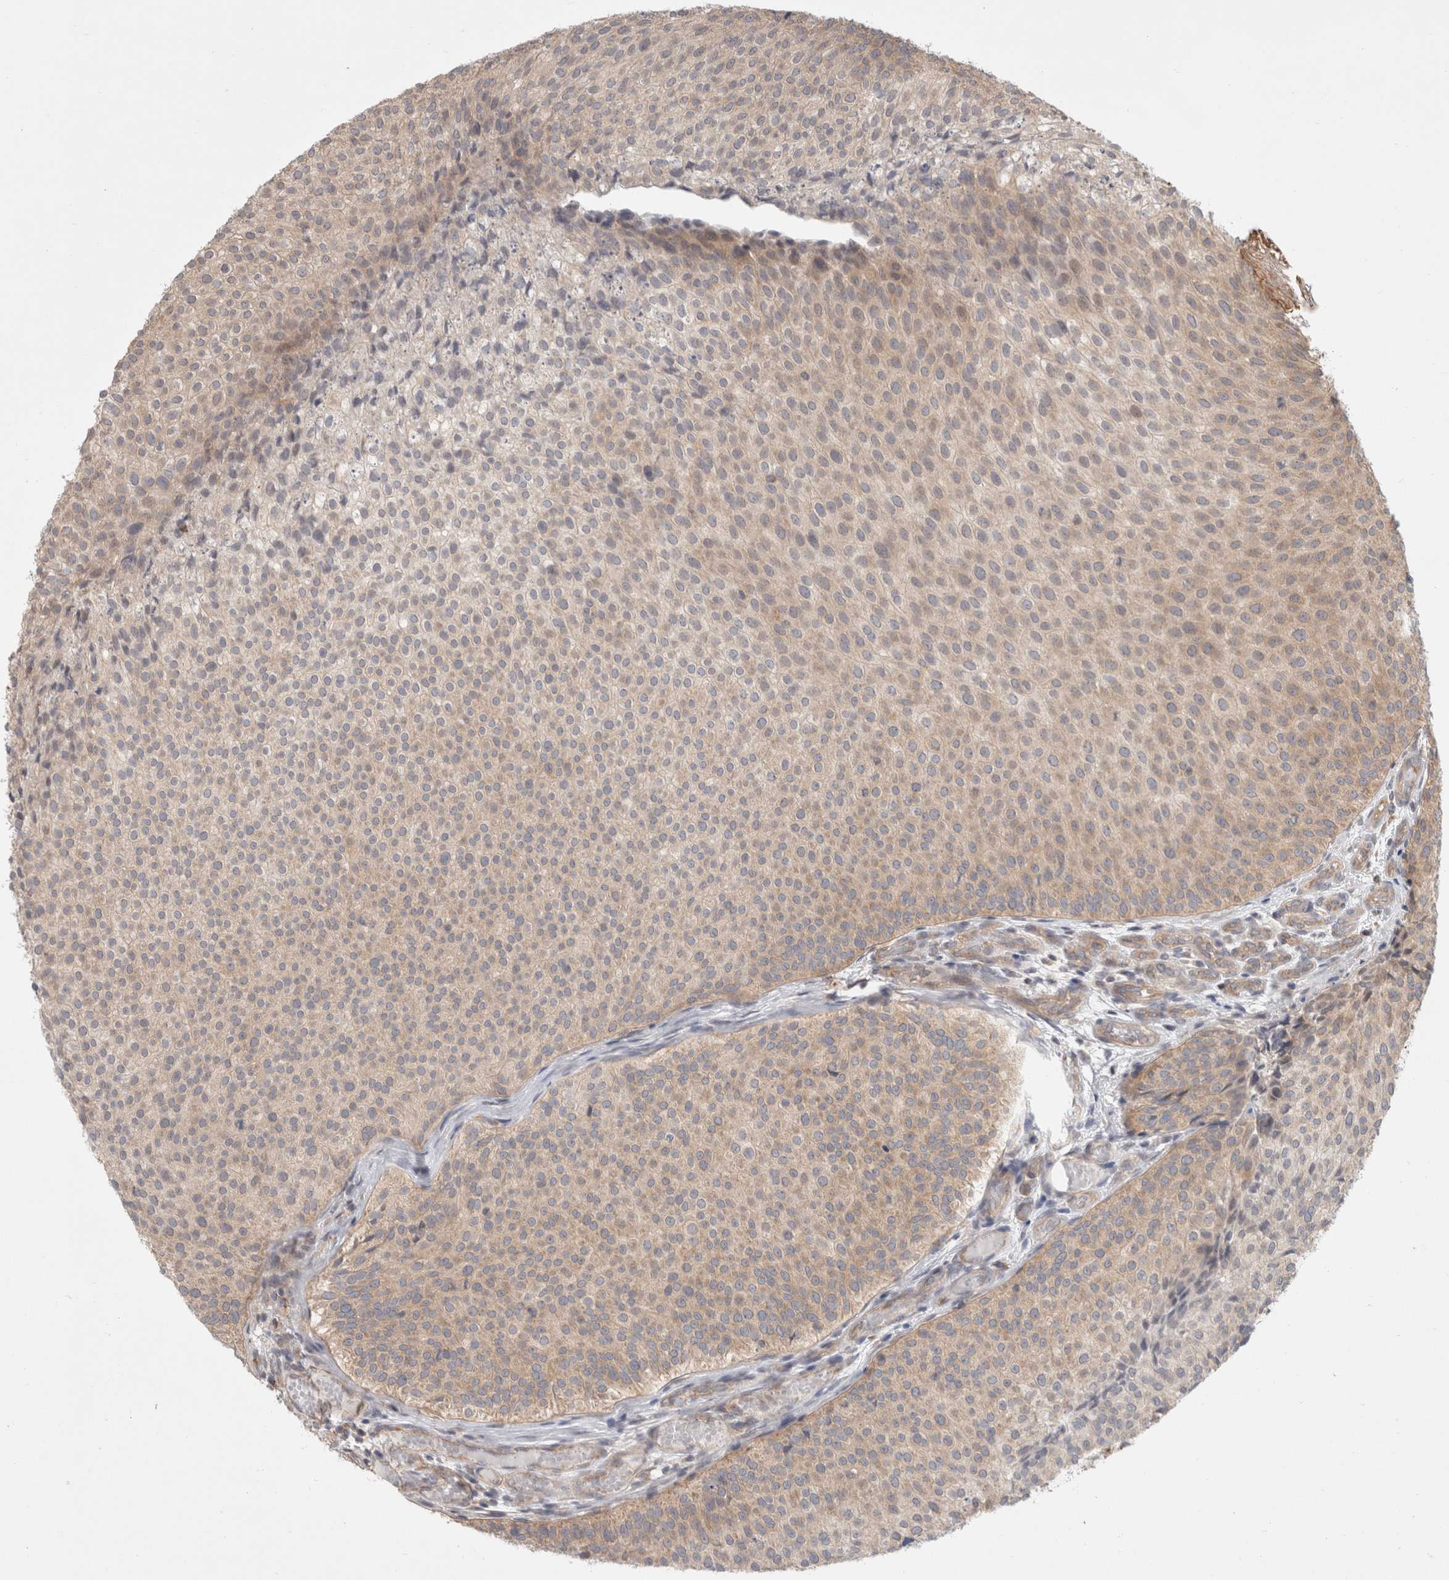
{"staining": {"intensity": "weak", "quantity": ">75%", "location": "cytoplasmic/membranous"}, "tissue": "urothelial cancer", "cell_type": "Tumor cells", "image_type": "cancer", "snomed": [{"axis": "morphology", "description": "Urothelial carcinoma, Low grade"}, {"axis": "topography", "description": "Urinary bladder"}], "caption": "Immunohistochemistry (IHC) (DAB) staining of human urothelial cancer shows weak cytoplasmic/membranous protein staining in about >75% of tumor cells.", "gene": "HROB", "patient": {"sex": "male", "age": 86}}